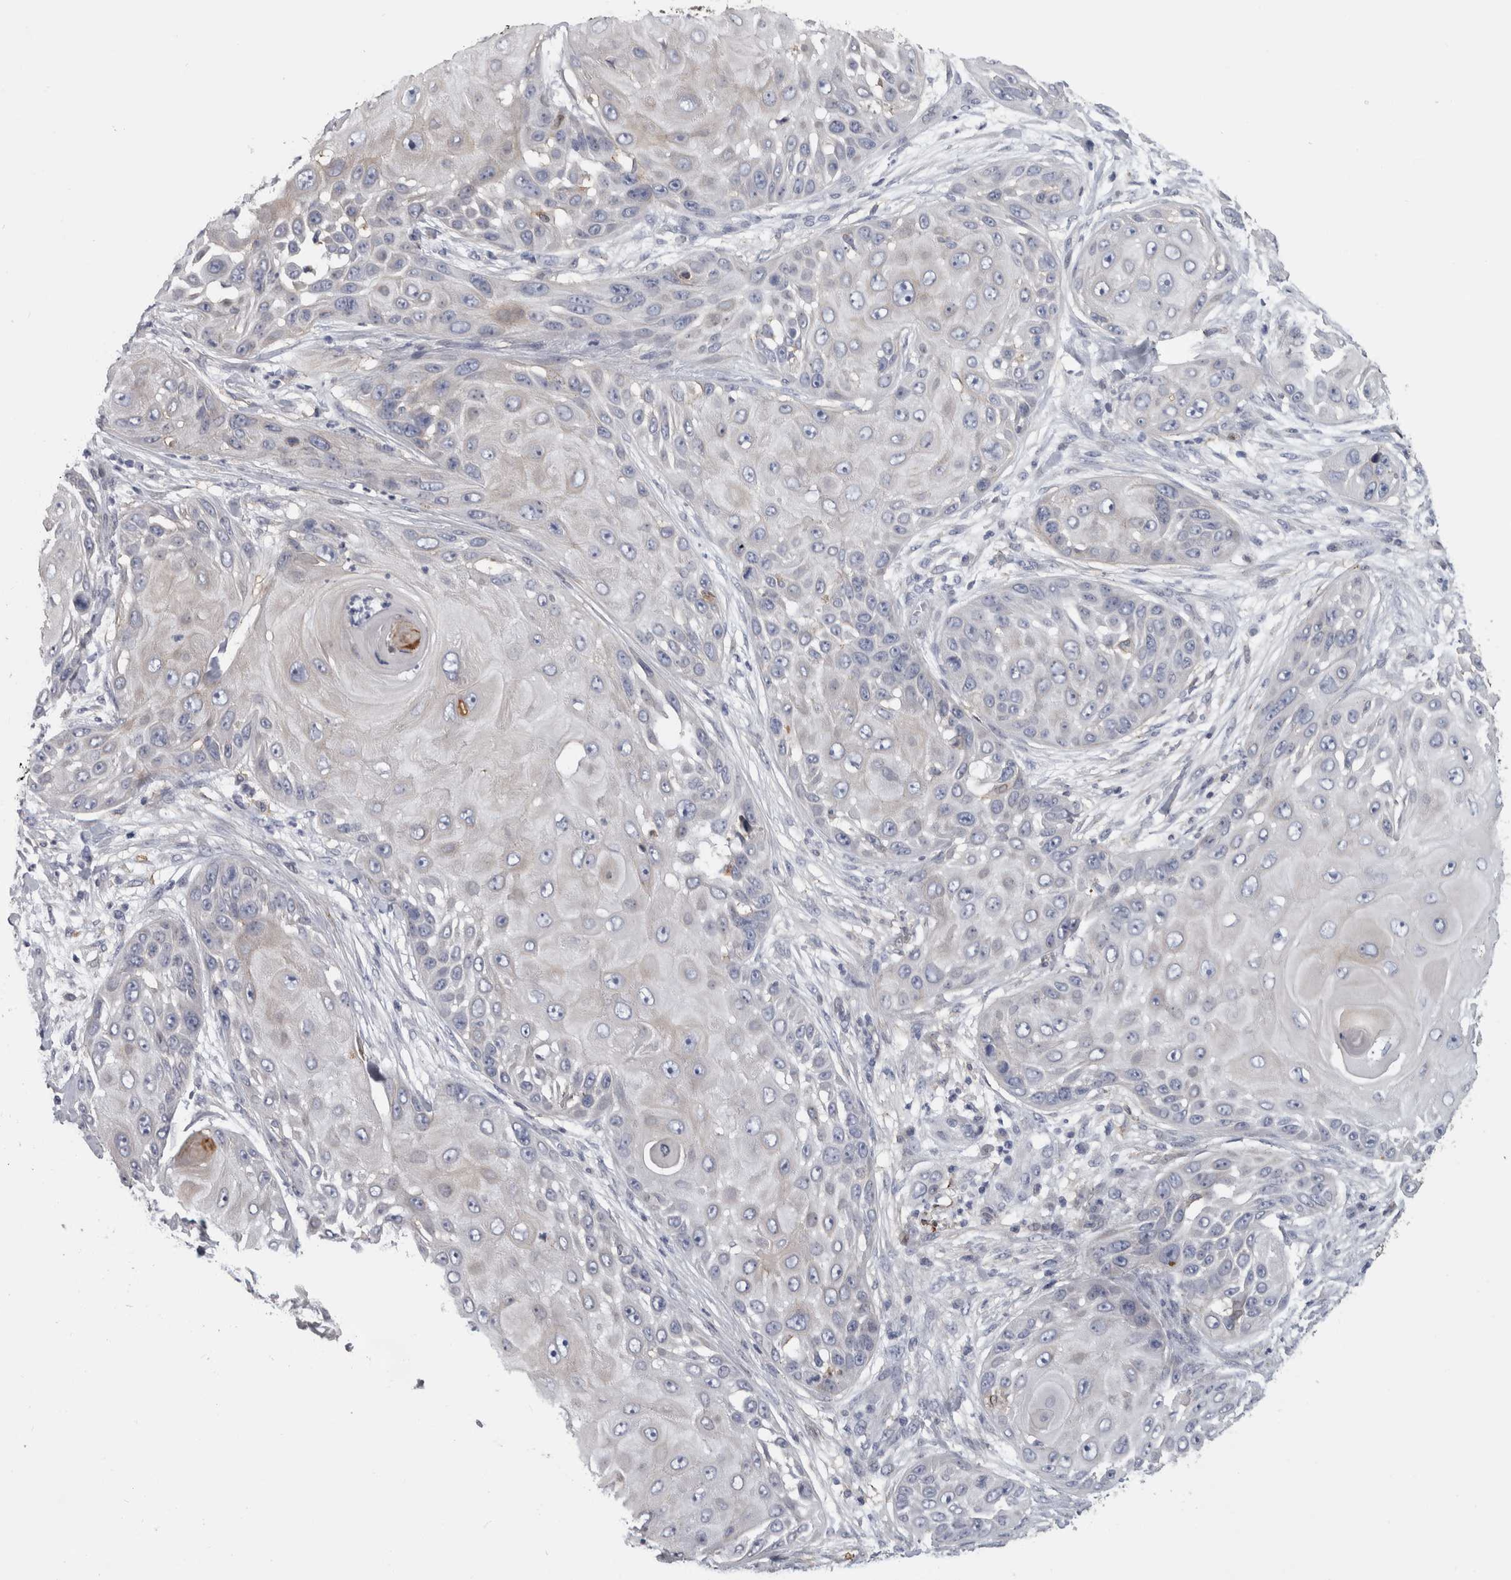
{"staining": {"intensity": "negative", "quantity": "none", "location": "none"}, "tissue": "skin cancer", "cell_type": "Tumor cells", "image_type": "cancer", "snomed": [{"axis": "morphology", "description": "Squamous cell carcinoma, NOS"}, {"axis": "topography", "description": "Skin"}], "caption": "The IHC photomicrograph has no significant staining in tumor cells of squamous cell carcinoma (skin) tissue. (DAB immunohistochemistry (IHC) visualized using brightfield microscopy, high magnification).", "gene": "DNAJC24", "patient": {"sex": "female", "age": 44}}